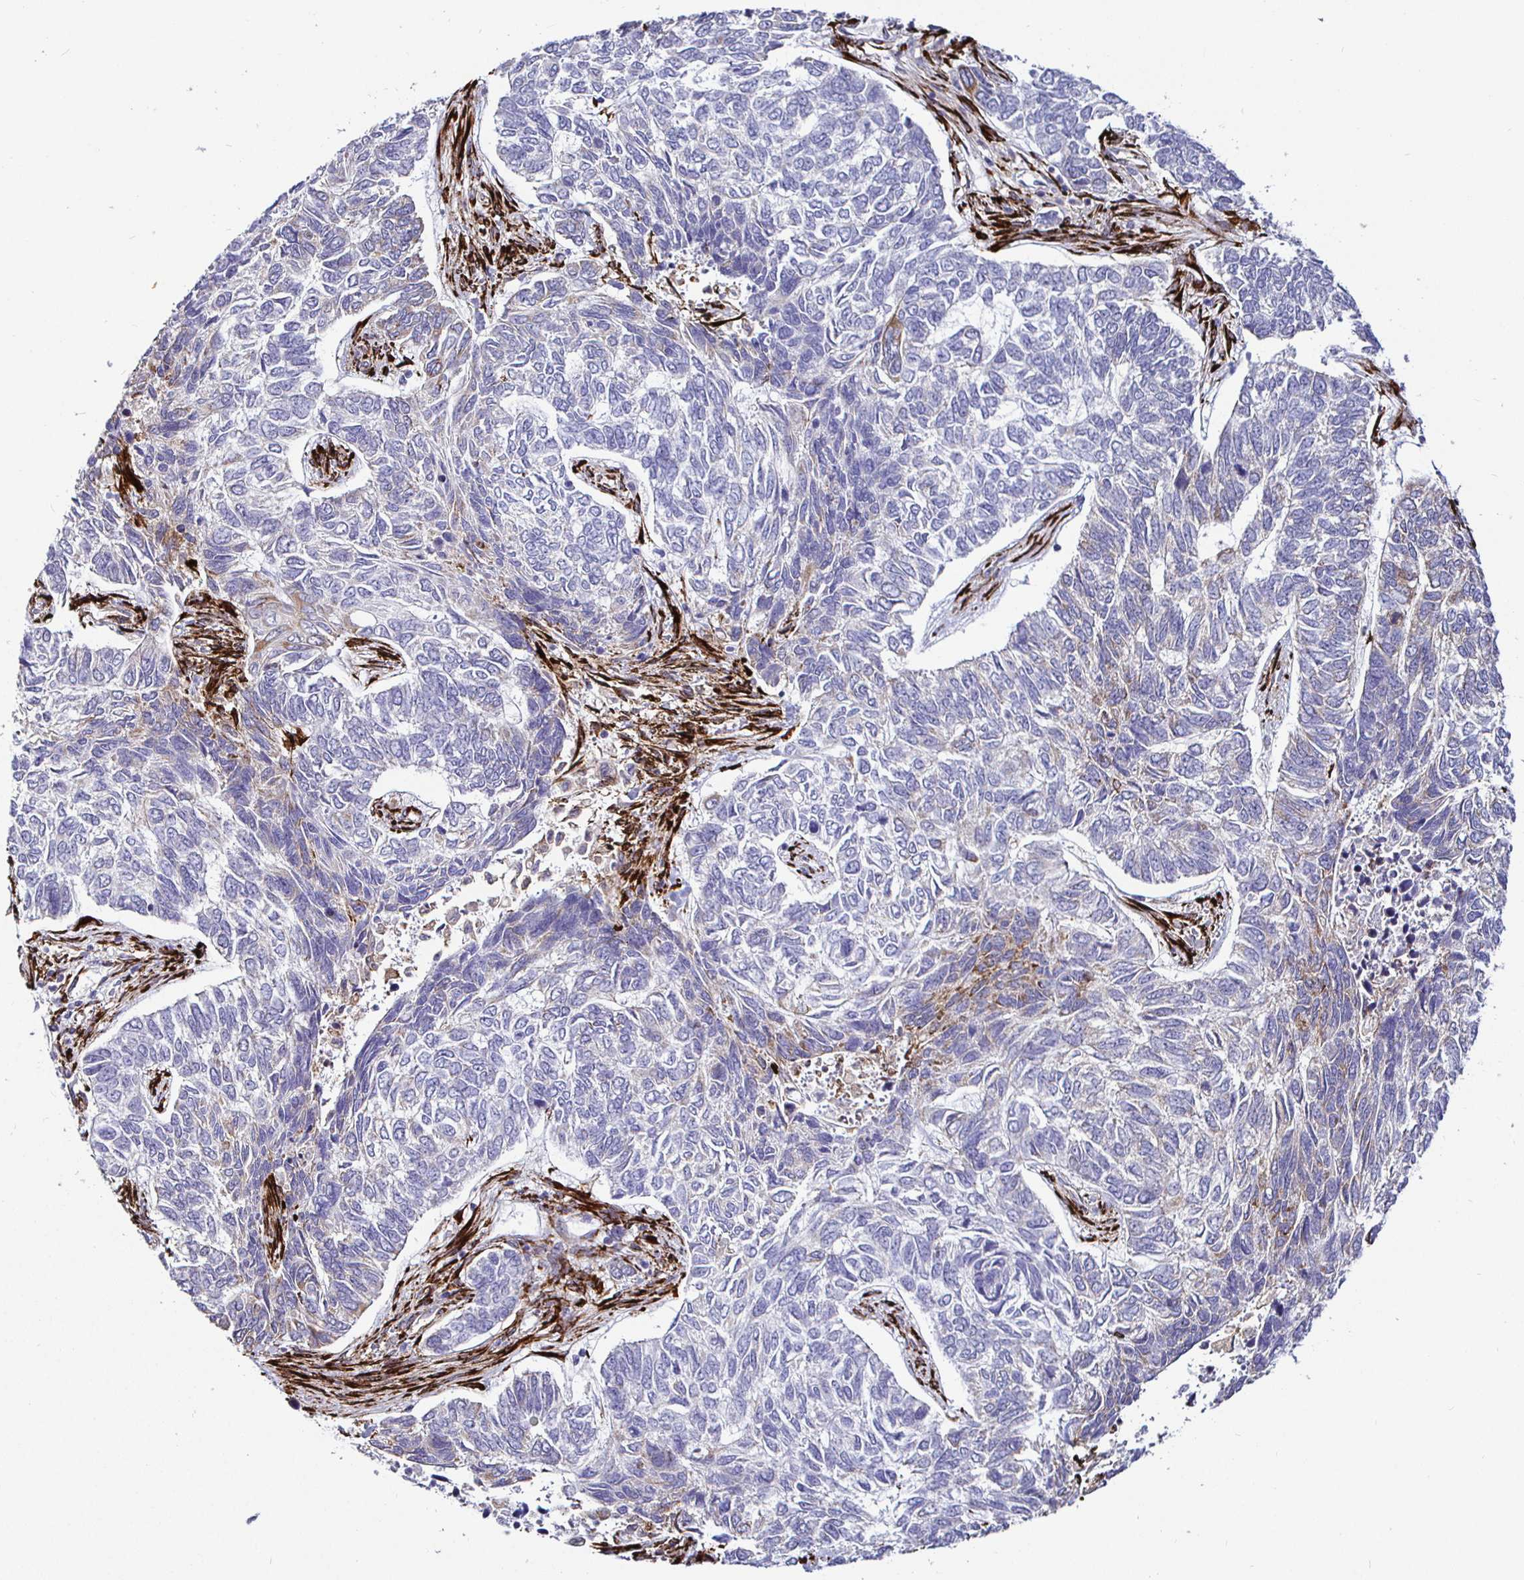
{"staining": {"intensity": "moderate", "quantity": "<25%", "location": "cytoplasmic/membranous"}, "tissue": "skin cancer", "cell_type": "Tumor cells", "image_type": "cancer", "snomed": [{"axis": "morphology", "description": "Basal cell carcinoma"}, {"axis": "topography", "description": "Skin"}], "caption": "Approximately <25% of tumor cells in basal cell carcinoma (skin) exhibit moderate cytoplasmic/membranous protein positivity as visualized by brown immunohistochemical staining.", "gene": "P4HA2", "patient": {"sex": "female", "age": 65}}